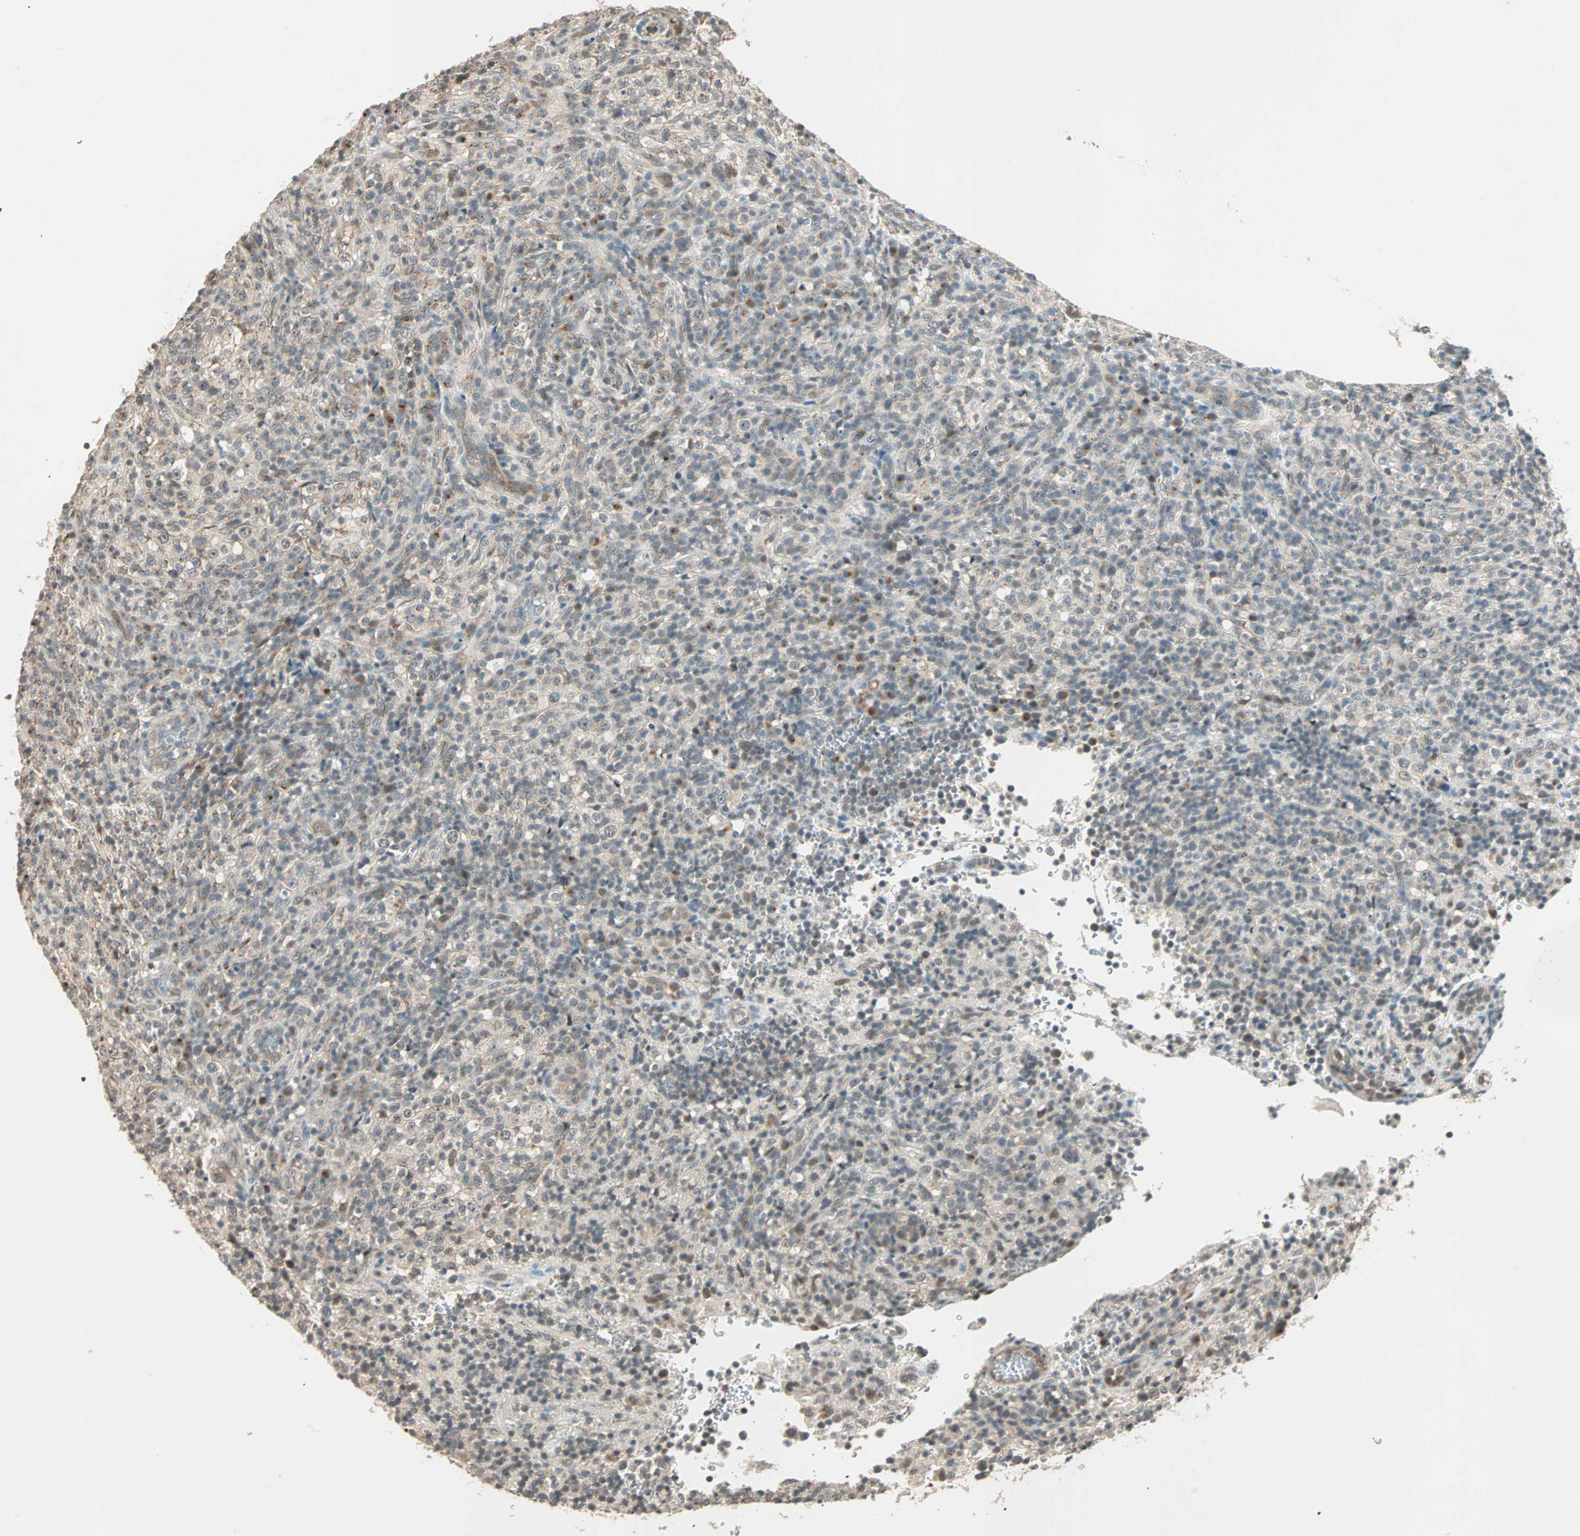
{"staining": {"intensity": "weak", "quantity": "25%-75%", "location": "cytoplasmic/membranous"}, "tissue": "lymphoma", "cell_type": "Tumor cells", "image_type": "cancer", "snomed": [{"axis": "morphology", "description": "Malignant lymphoma, non-Hodgkin's type, High grade"}, {"axis": "topography", "description": "Lymph node"}], "caption": "DAB (3,3'-diaminobenzidine) immunohistochemical staining of lymphoma demonstrates weak cytoplasmic/membranous protein positivity in about 25%-75% of tumor cells.", "gene": "PRDM2", "patient": {"sex": "female", "age": 76}}